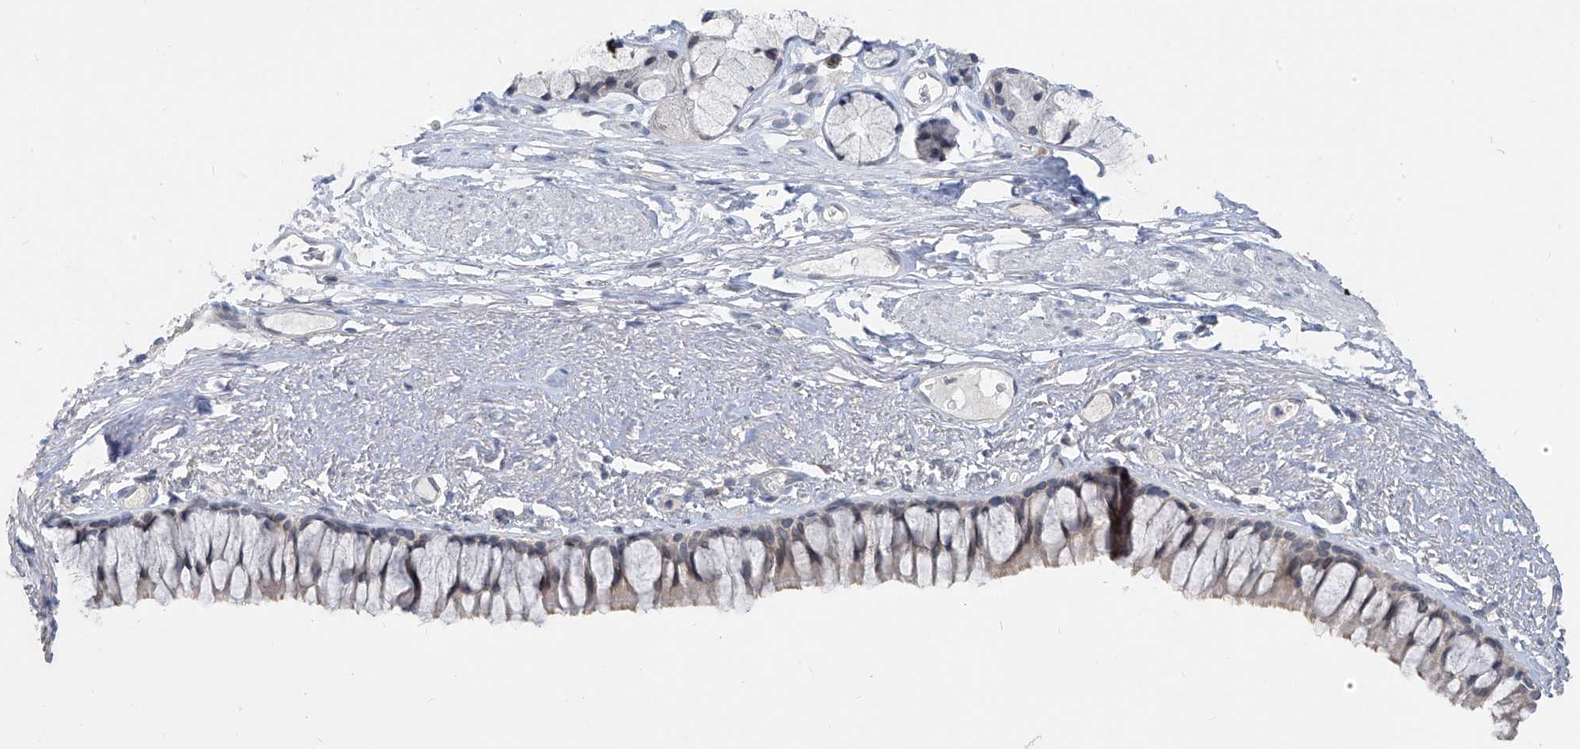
{"staining": {"intensity": "negative", "quantity": "none", "location": "none"}, "tissue": "bronchus", "cell_type": "Respiratory epithelial cells", "image_type": "normal", "snomed": [{"axis": "morphology", "description": "Normal tissue, NOS"}, {"axis": "topography", "description": "Cartilage tissue"}, {"axis": "topography", "description": "Bronchus"}], "caption": "Respiratory epithelial cells show no significant protein staining in benign bronchus. (DAB (3,3'-diaminobenzidine) IHC visualized using brightfield microscopy, high magnification).", "gene": "KRTAP25", "patient": {"sex": "female", "age": 73}}